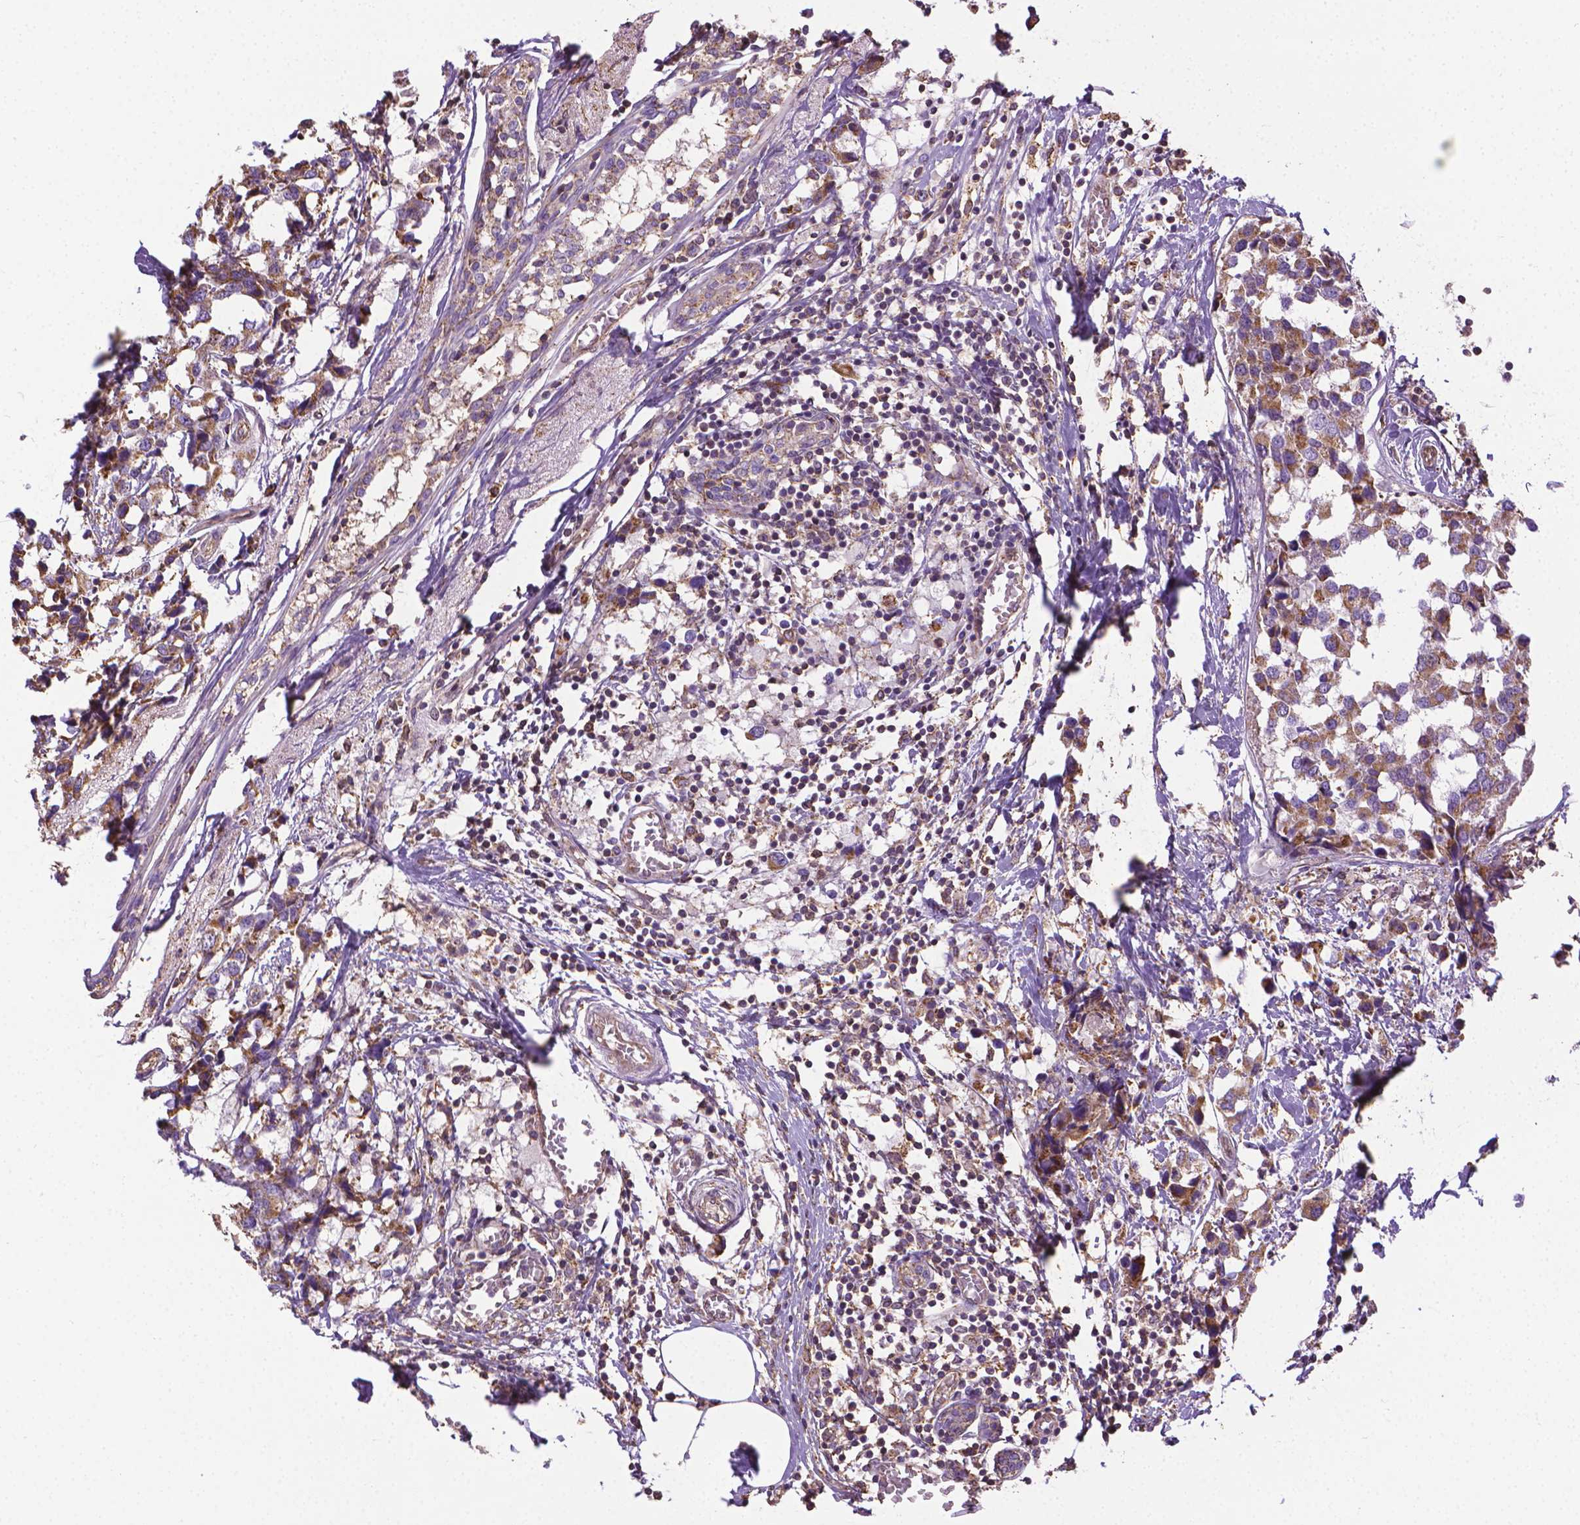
{"staining": {"intensity": "weak", "quantity": ">75%", "location": "cytoplasmic/membranous"}, "tissue": "breast cancer", "cell_type": "Tumor cells", "image_type": "cancer", "snomed": [{"axis": "morphology", "description": "Lobular carcinoma"}, {"axis": "topography", "description": "Breast"}], "caption": "The image demonstrates a brown stain indicating the presence of a protein in the cytoplasmic/membranous of tumor cells in breast cancer. Using DAB (brown) and hematoxylin (blue) stains, captured at high magnification using brightfield microscopy.", "gene": "SLC51B", "patient": {"sex": "female", "age": 59}}